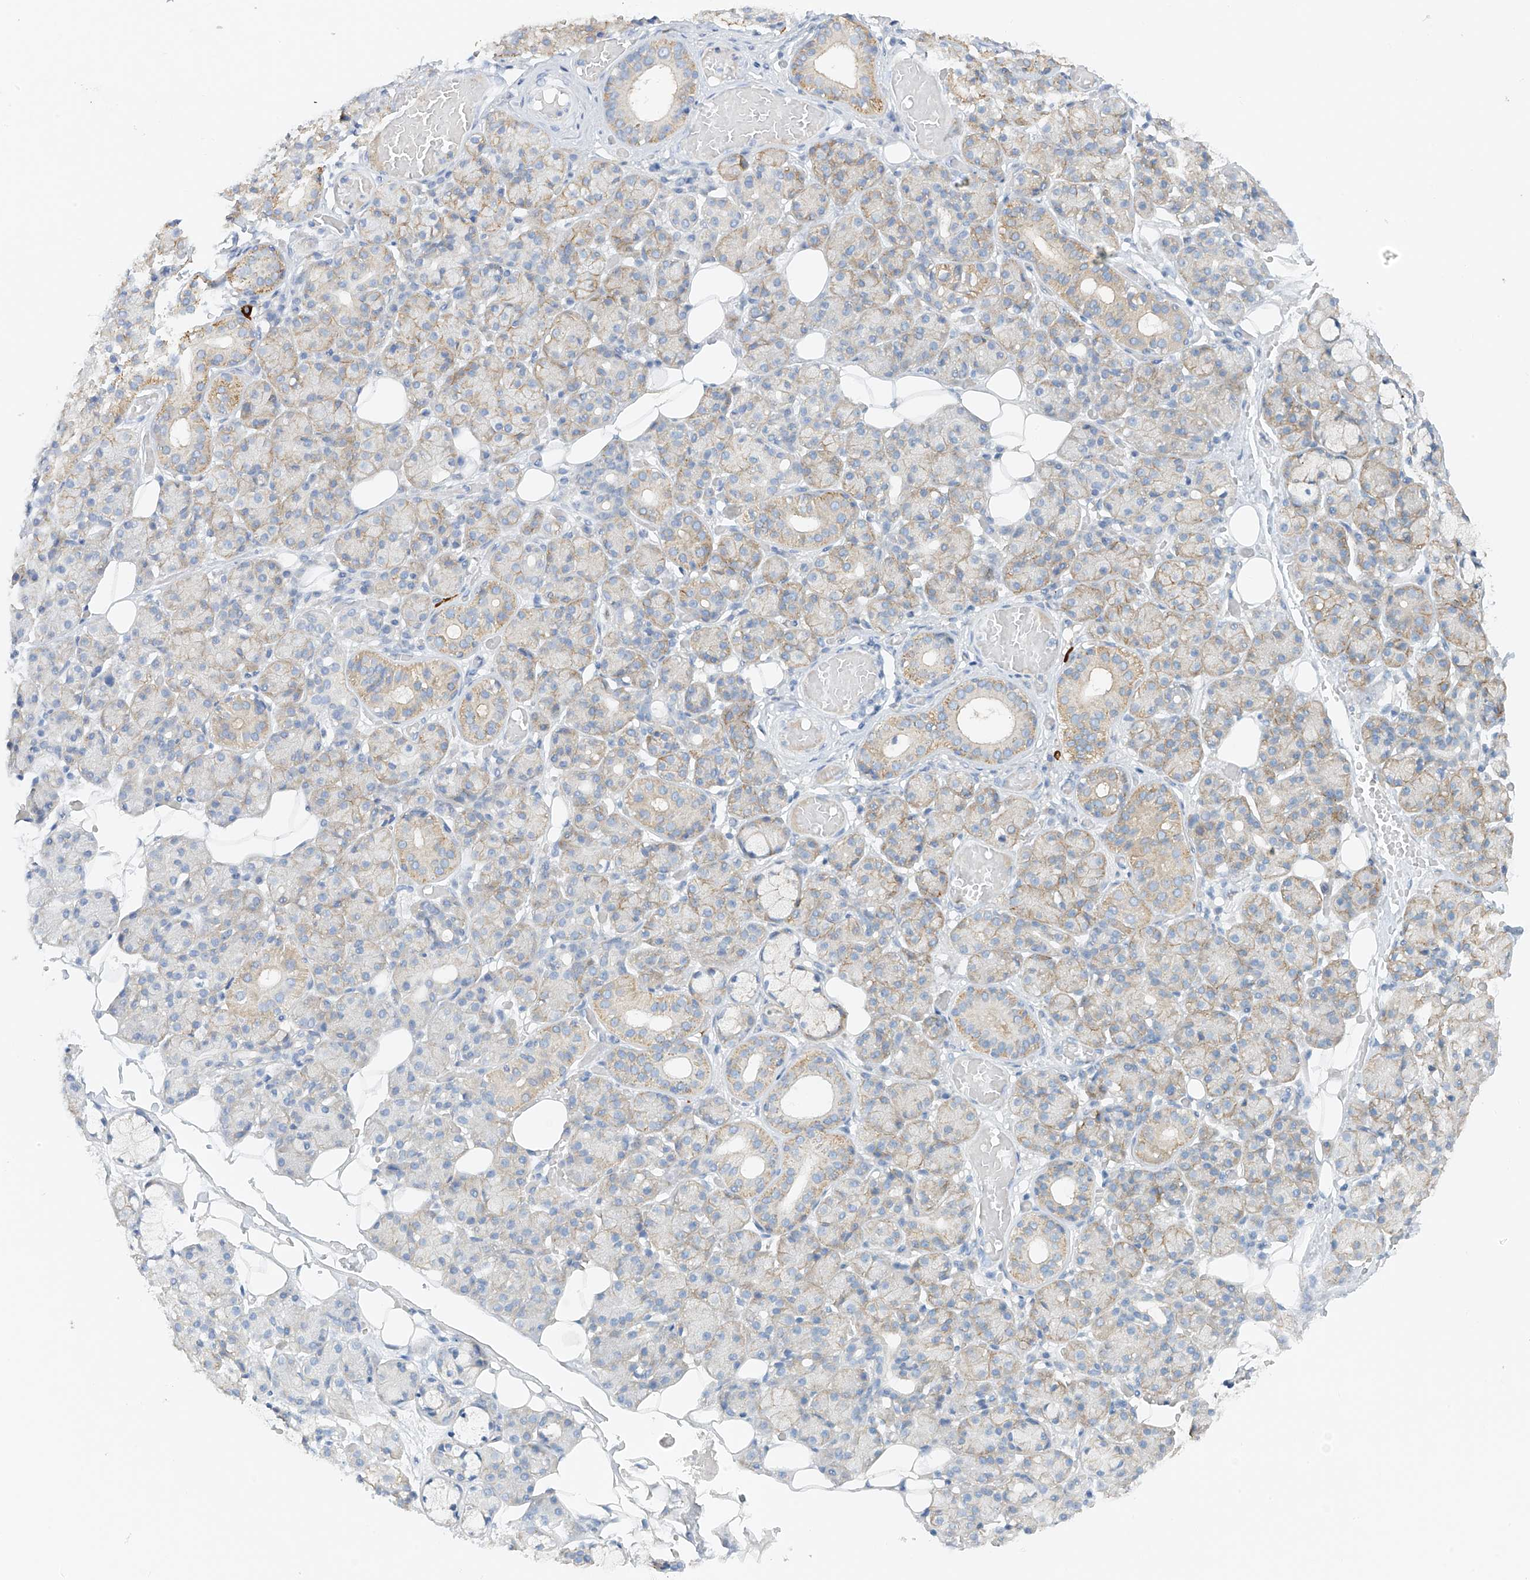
{"staining": {"intensity": "weak", "quantity": "25%-75%", "location": "cytoplasmic/membranous"}, "tissue": "salivary gland", "cell_type": "Glandular cells", "image_type": "normal", "snomed": [{"axis": "morphology", "description": "Normal tissue, NOS"}, {"axis": "topography", "description": "Salivary gland"}], "caption": "Glandular cells exhibit low levels of weak cytoplasmic/membranous staining in approximately 25%-75% of cells in normal salivary gland. The protein is stained brown, and the nuclei are stained in blue (DAB IHC with brightfield microscopy, high magnification).", "gene": "POMGNT2", "patient": {"sex": "male", "age": 63}}